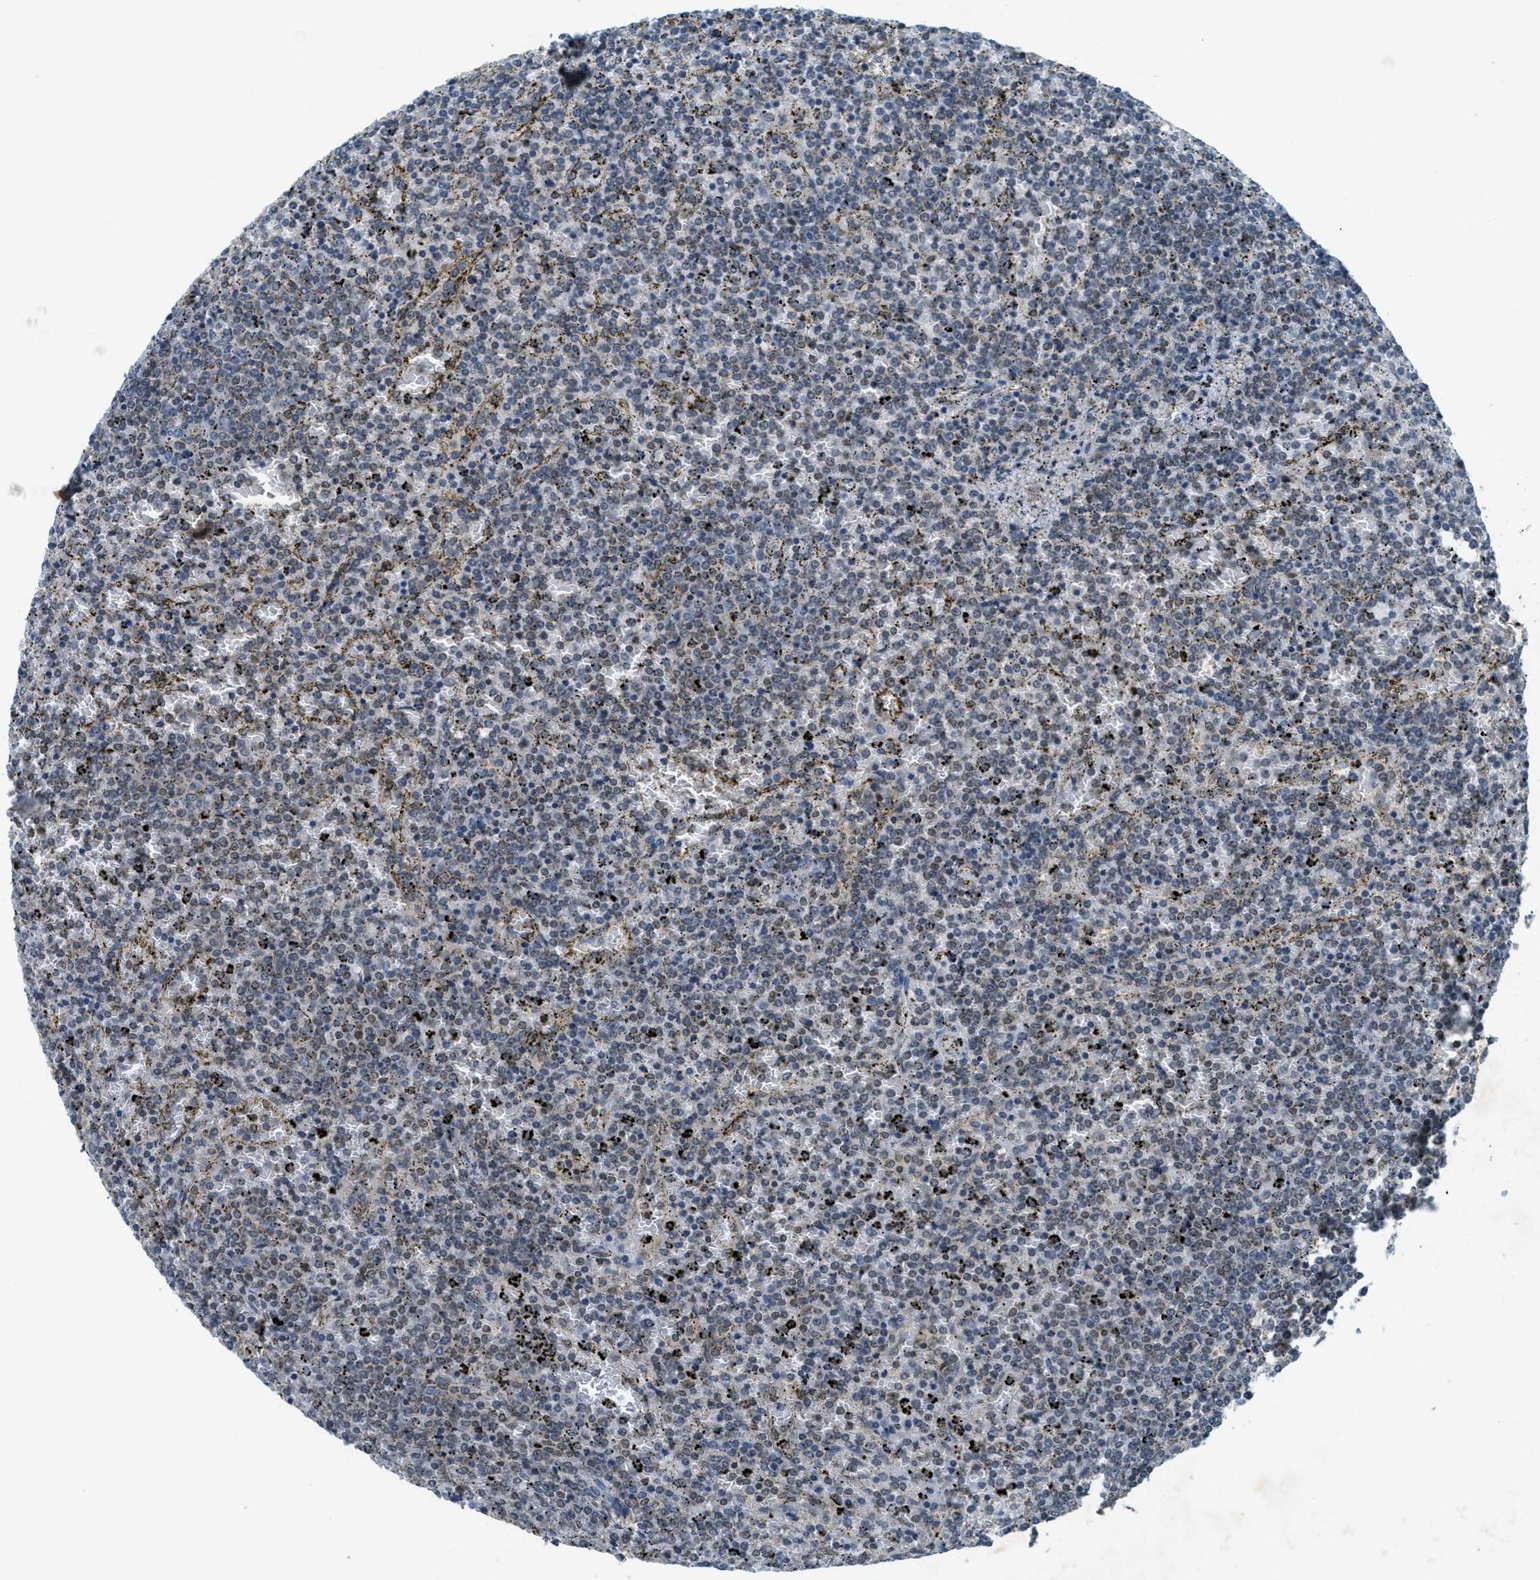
{"staining": {"intensity": "negative", "quantity": "none", "location": "none"}, "tissue": "lymphoma", "cell_type": "Tumor cells", "image_type": "cancer", "snomed": [{"axis": "morphology", "description": "Malignant lymphoma, non-Hodgkin's type, Low grade"}, {"axis": "topography", "description": "Spleen"}], "caption": "A photomicrograph of human malignant lymphoma, non-Hodgkin's type (low-grade) is negative for staining in tumor cells.", "gene": "TCF20", "patient": {"sex": "female", "age": 77}}